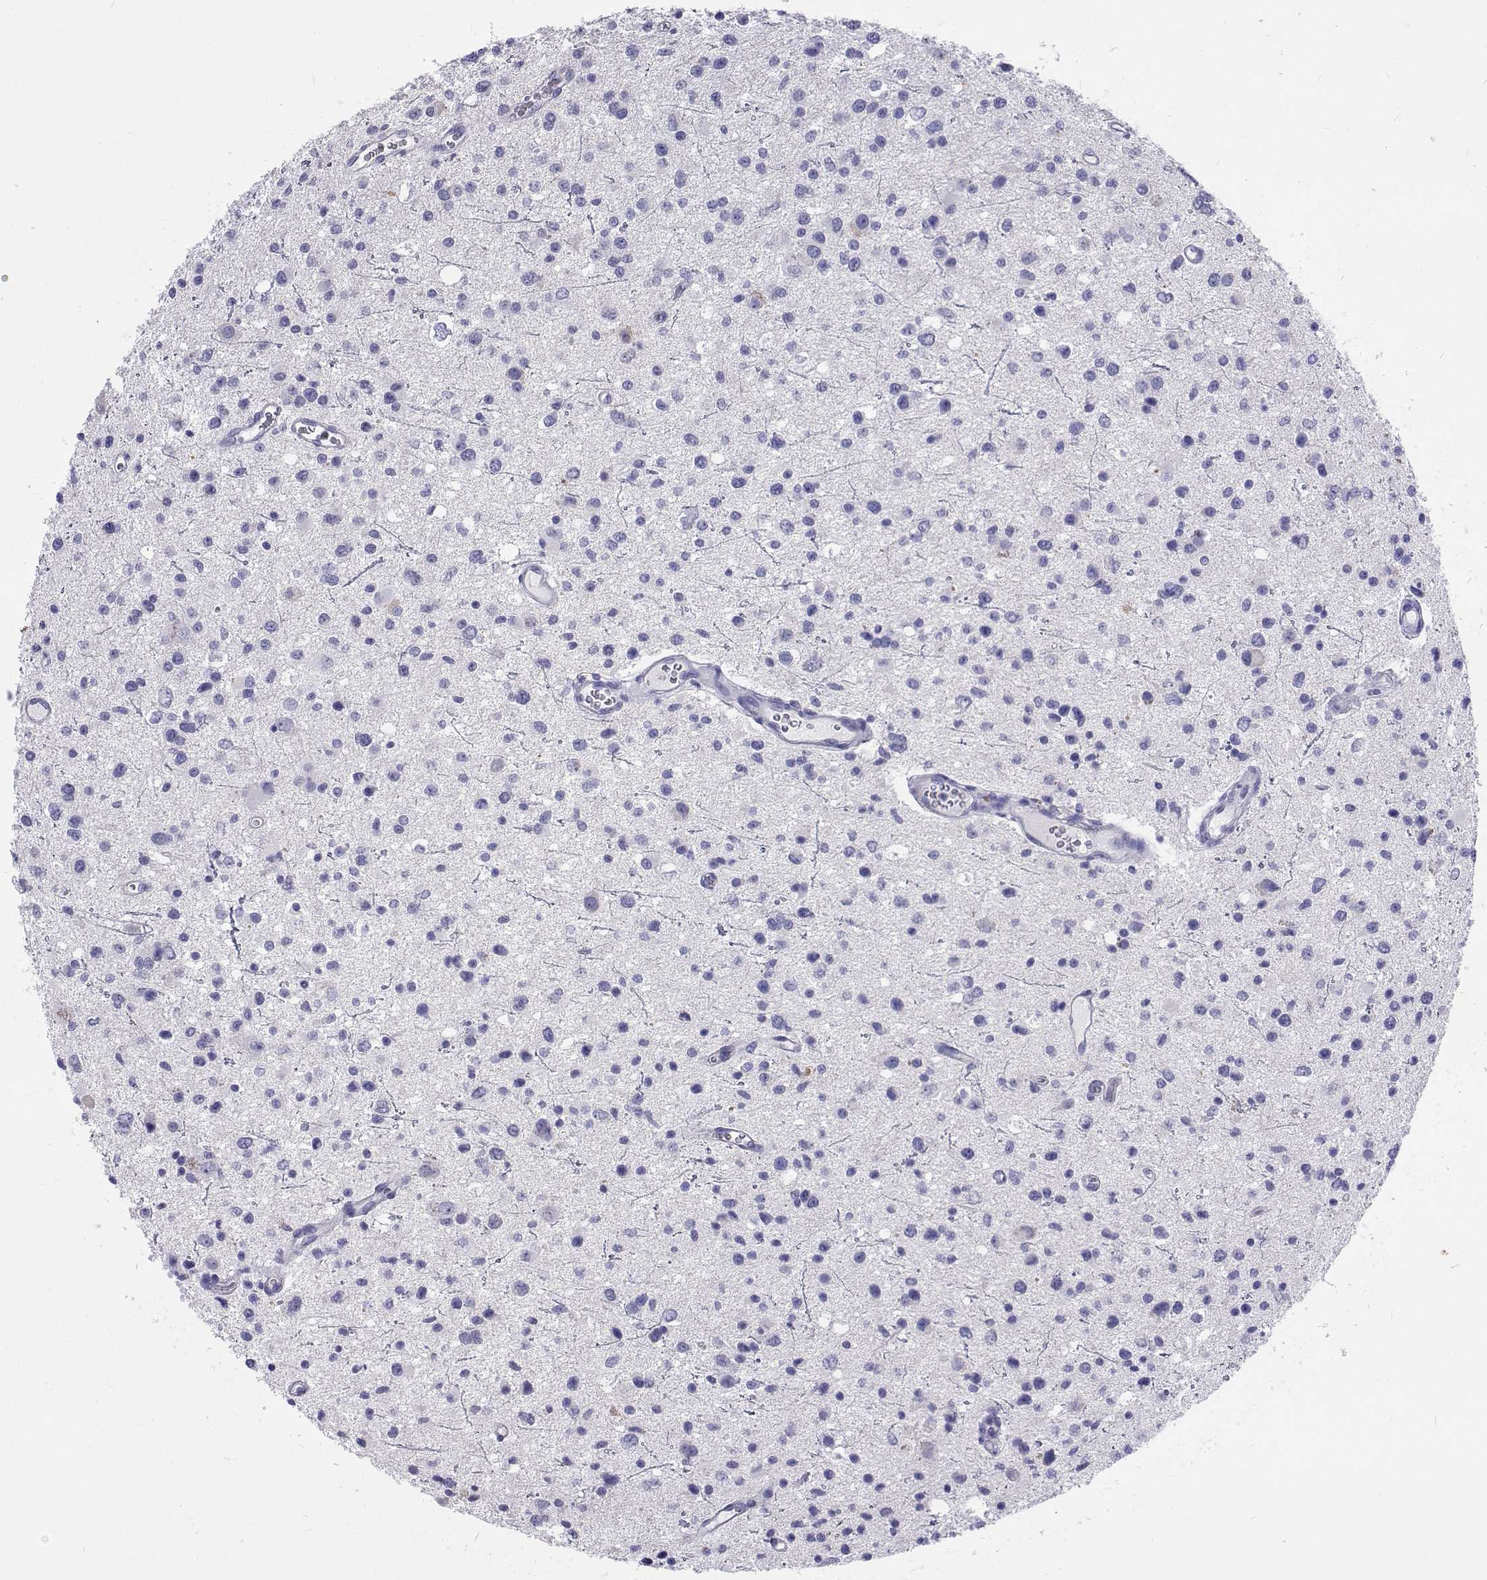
{"staining": {"intensity": "negative", "quantity": "none", "location": "none"}, "tissue": "glioma", "cell_type": "Tumor cells", "image_type": "cancer", "snomed": [{"axis": "morphology", "description": "Glioma, malignant, Low grade"}, {"axis": "topography", "description": "Brain"}], "caption": "An image of glioma stained for a protein demonstrates no brown staining in tumor cells.", "gene": "UMODL1", "patient": {"sex": "male", "age": 43}}